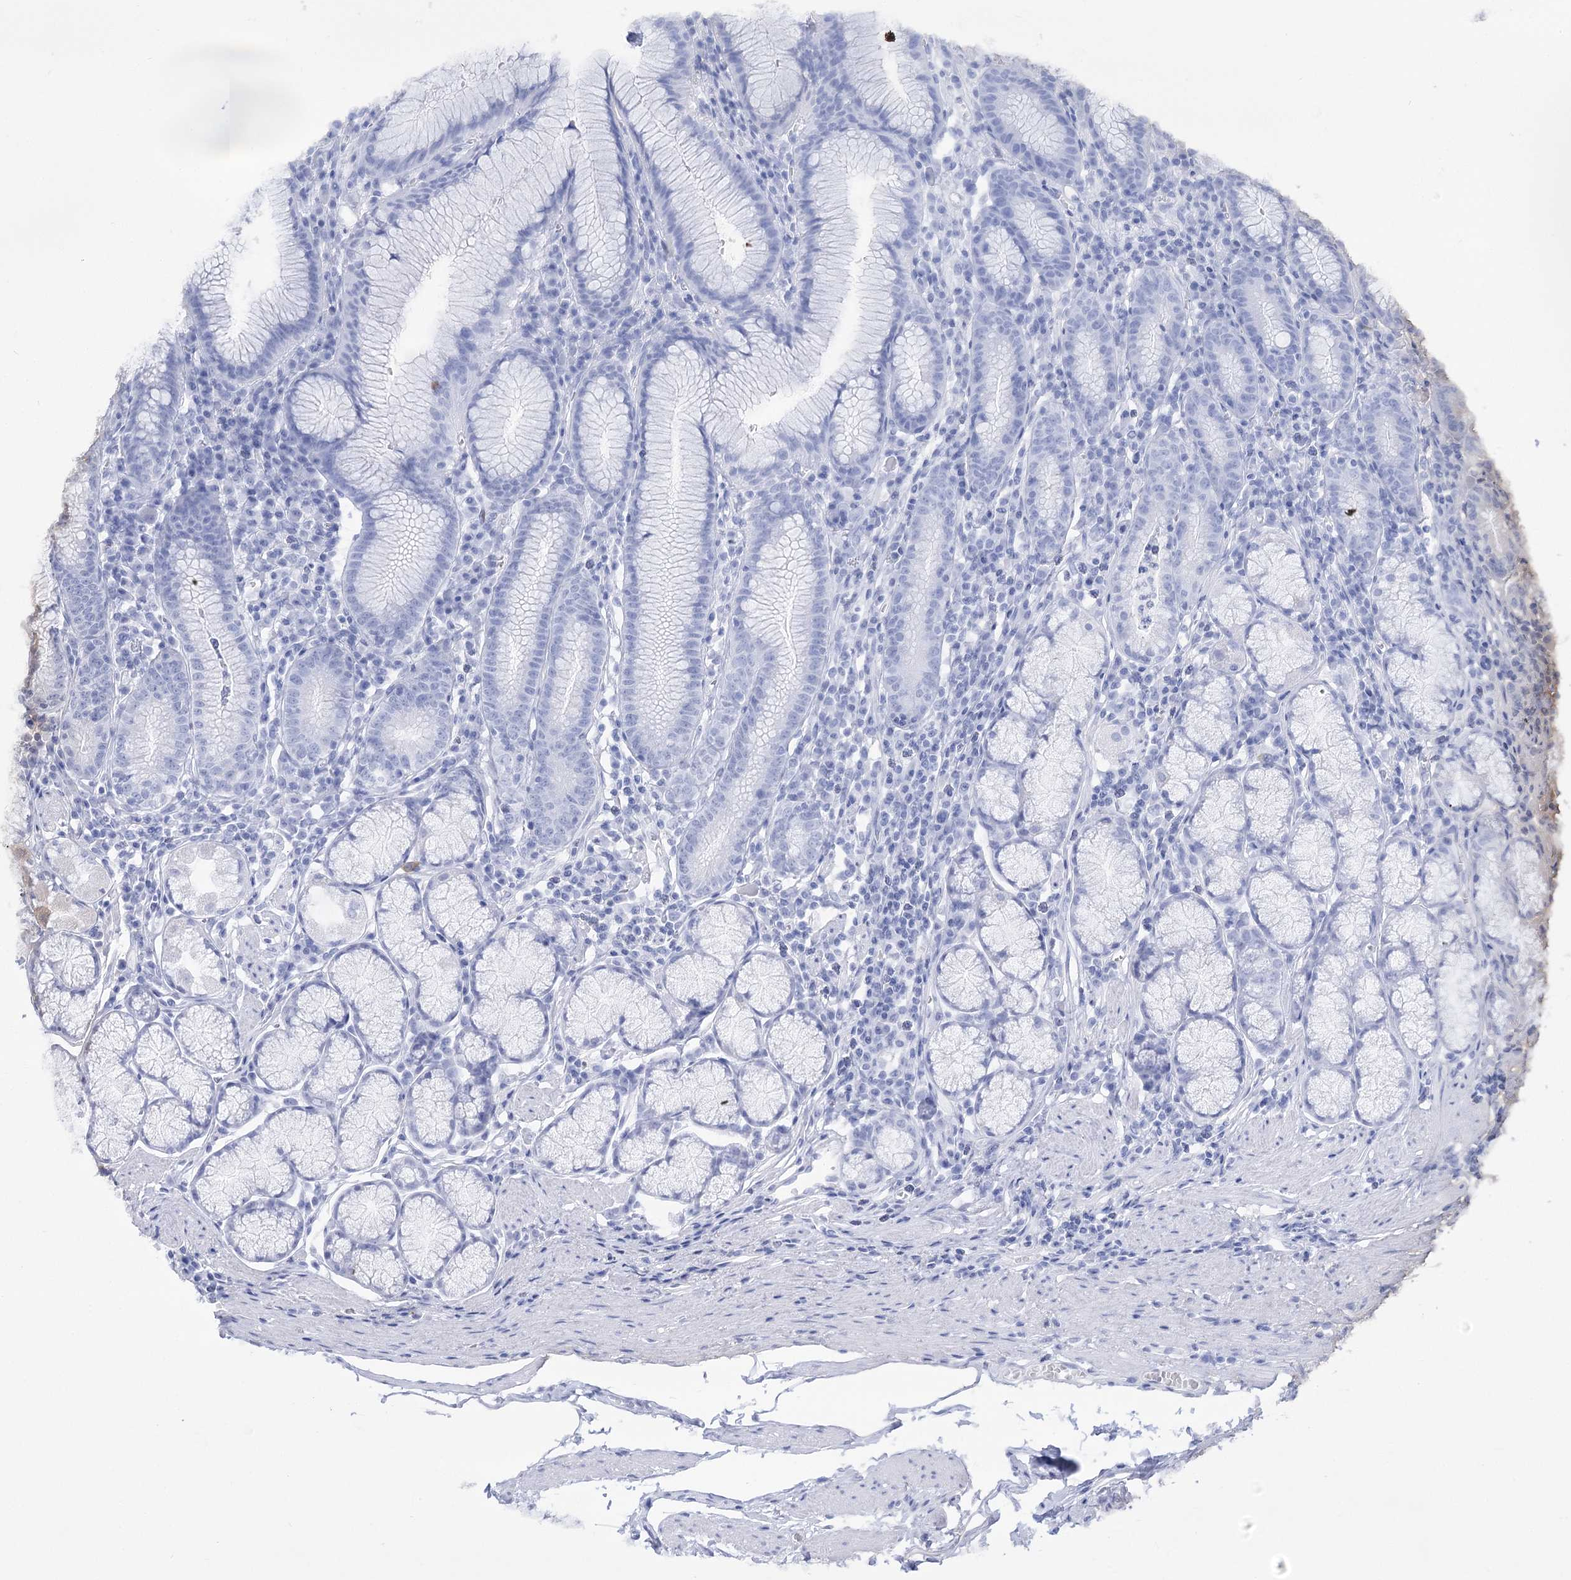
{"staining": {"intensity": "negative", "quantity": "none", "location": "none"}, "tissue": "stomach", "cell_type": "Glandular cells", "image_type": "normal", "snomed": [{"axis": "morphology", "description": "Normal tissue, NOS"}, {"axis": "topography", "description": "Stomach"}], "caption": "Immunohistochemistry histopathology image of benign stomach: stomach stained with DAB (3,3'-diaminobenzidine) demonstrates no significant protein expression in glandular cells.", "gene": "SIAE", "patient": {"sex": "male", "age": 55}}